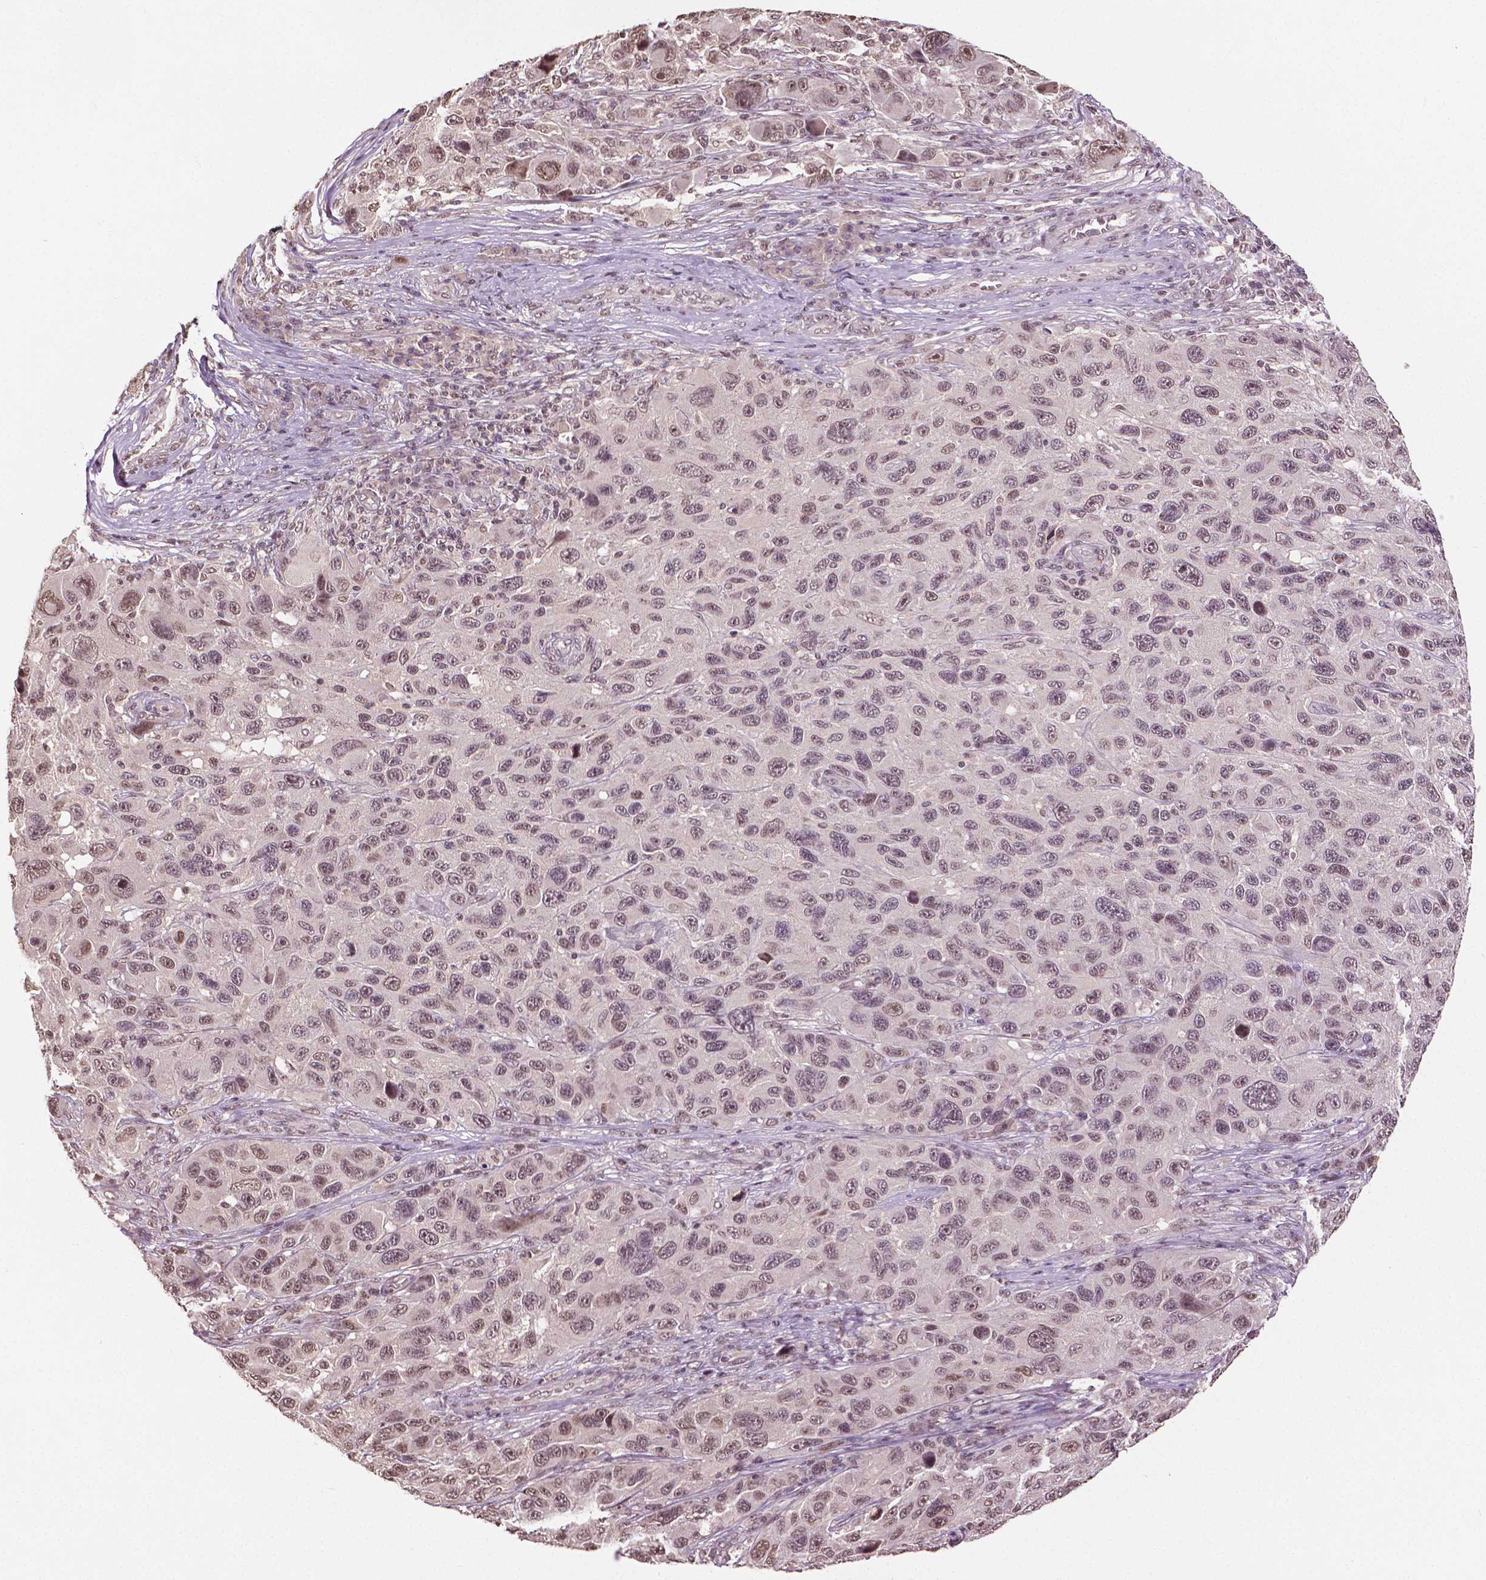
{"staining": {"intensity": "moderate", "quantity": ">75%", "location": "nuclear"}, "tissue": "melanoma", "cell_type": "Tumor cells", "image_type": "cancer", "snomed": [{"axis": "morphology", "description": "Malignant melanoma, NOS"}, {"axis": "topography", "description": "Skin"}], "caption": "Malignant melanoma was stained to show a protein in brown. There is medium levels of moderate nuclear staining in approximately >75% of tumor cells. The protein is shown in brown color, while the nuclei are stained blue.", "gene": "DEK", "patient": {"sex": "male", "age": 53}}